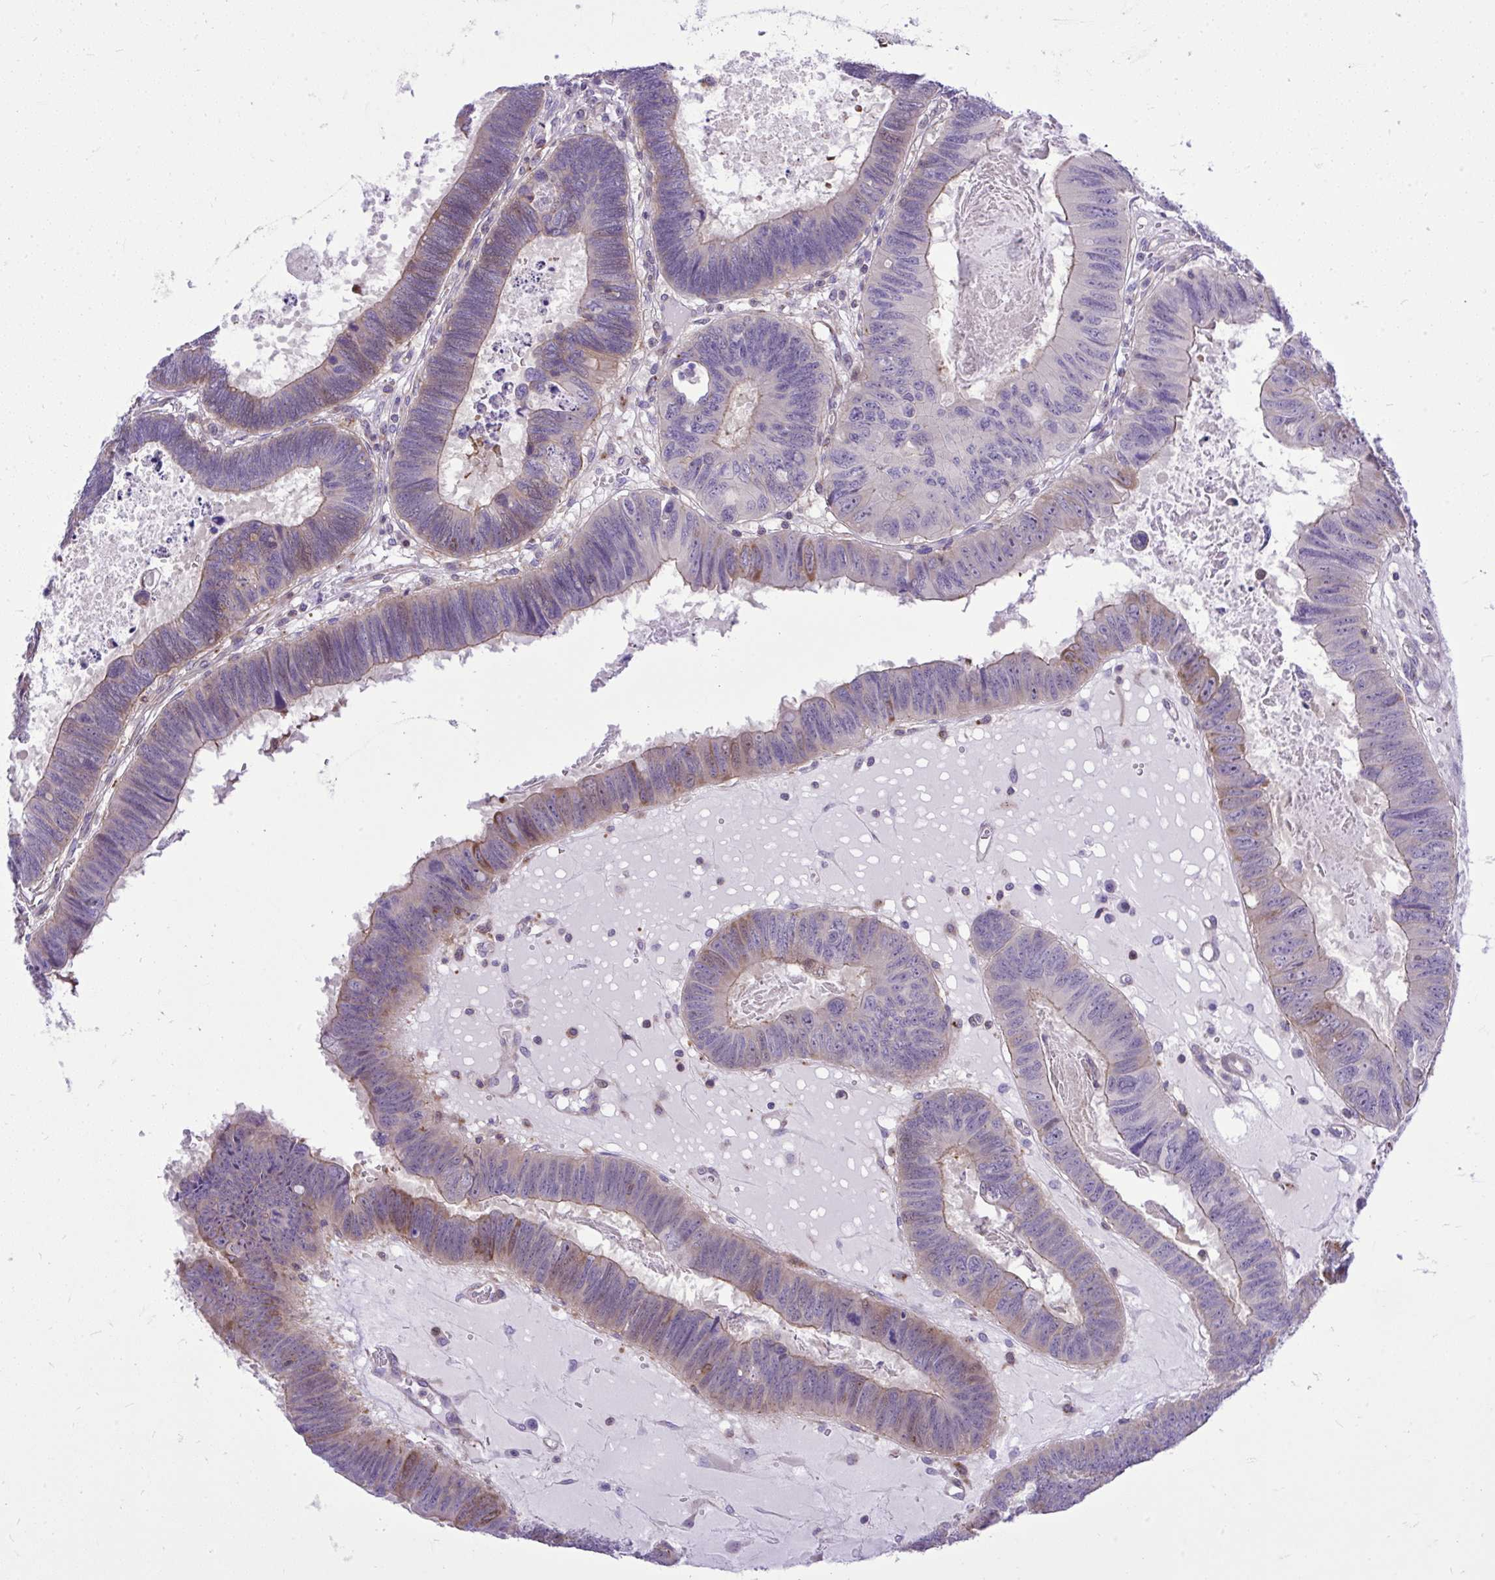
{"staining": {"intensity": "weak", "quantity": "<25%", "location": "cytoplasmic/membranous"}, "tissue": "colorectal cancer", "cell_type": "Tumor cells", "image_type": "cancer", "snomed": [{"axis": "morphology", "description": "Adenocarcinoma, NOS"}, {"axis": "topography", "description": "Colon"}], "caption": "Protein analysis of colorectal cancer (adenocarcinoma) shows no significant positivity in tumor cells.", "gene": "GRK4", "patient": {"sex": "male", "age": 62}}